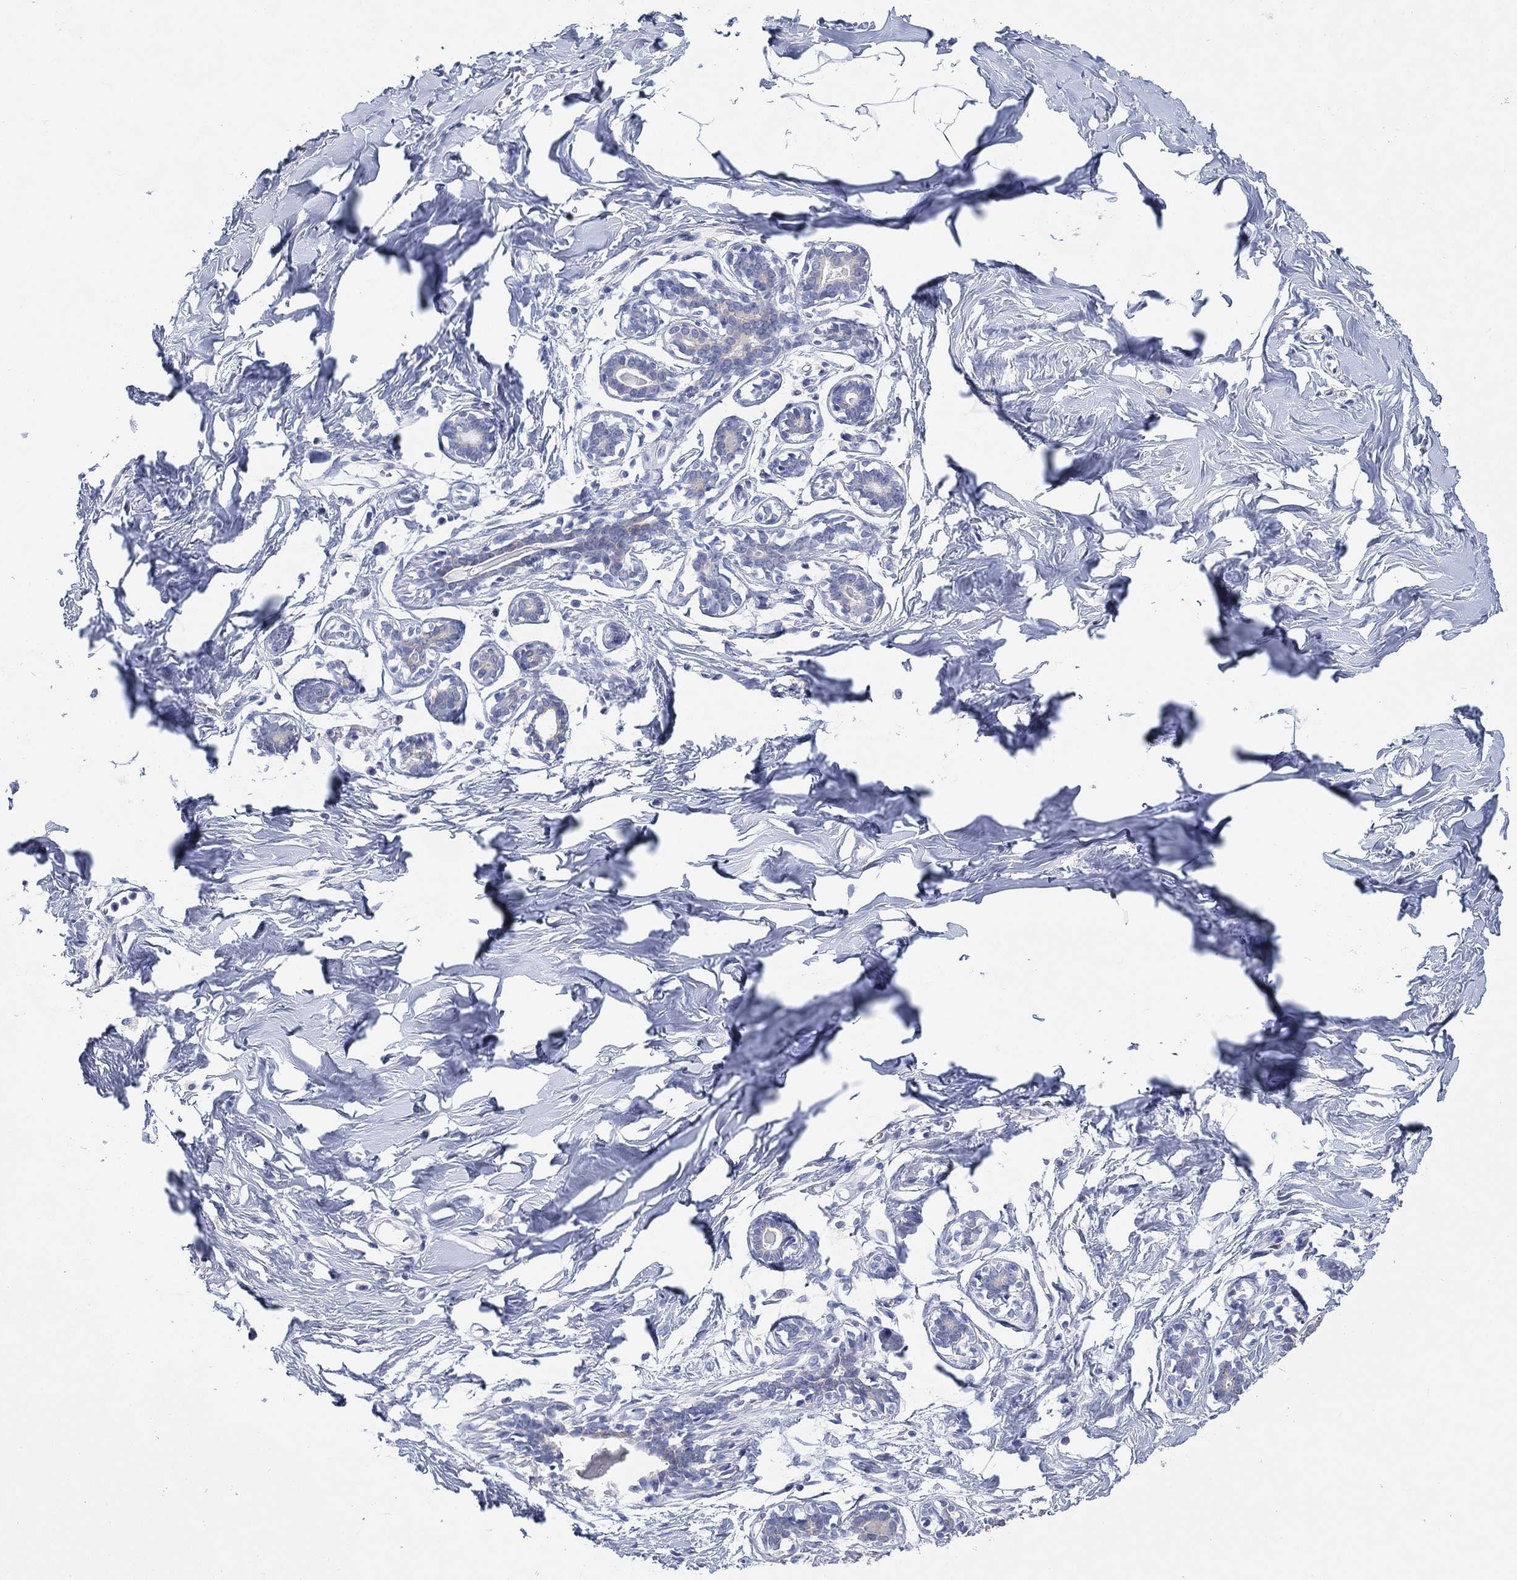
{"staining": {"intensity": "negative", "quantity": "none", "location": "none"}, "tissue": "breast", "cell_type": "Adipocytes", "image_type": "normal", "snomed": [{"axis": "morphology", "description": "Normal tissue, NOS"}, {"axis": "morphology", "description": "Lobular carcinoma, in situ"}, {"axis": "topography", "description": "Breast"}], "caption": "Immunohistochemistry image of unremarkable breast stained for a protein (brown), which demonstrates no staining in adipocytes. (DAB immunohistochemistry (IHC) visualized using brightfield microscopy, high magnification).", "gene": "FMO1", "patient": {"sex": "female", "age": 35}}